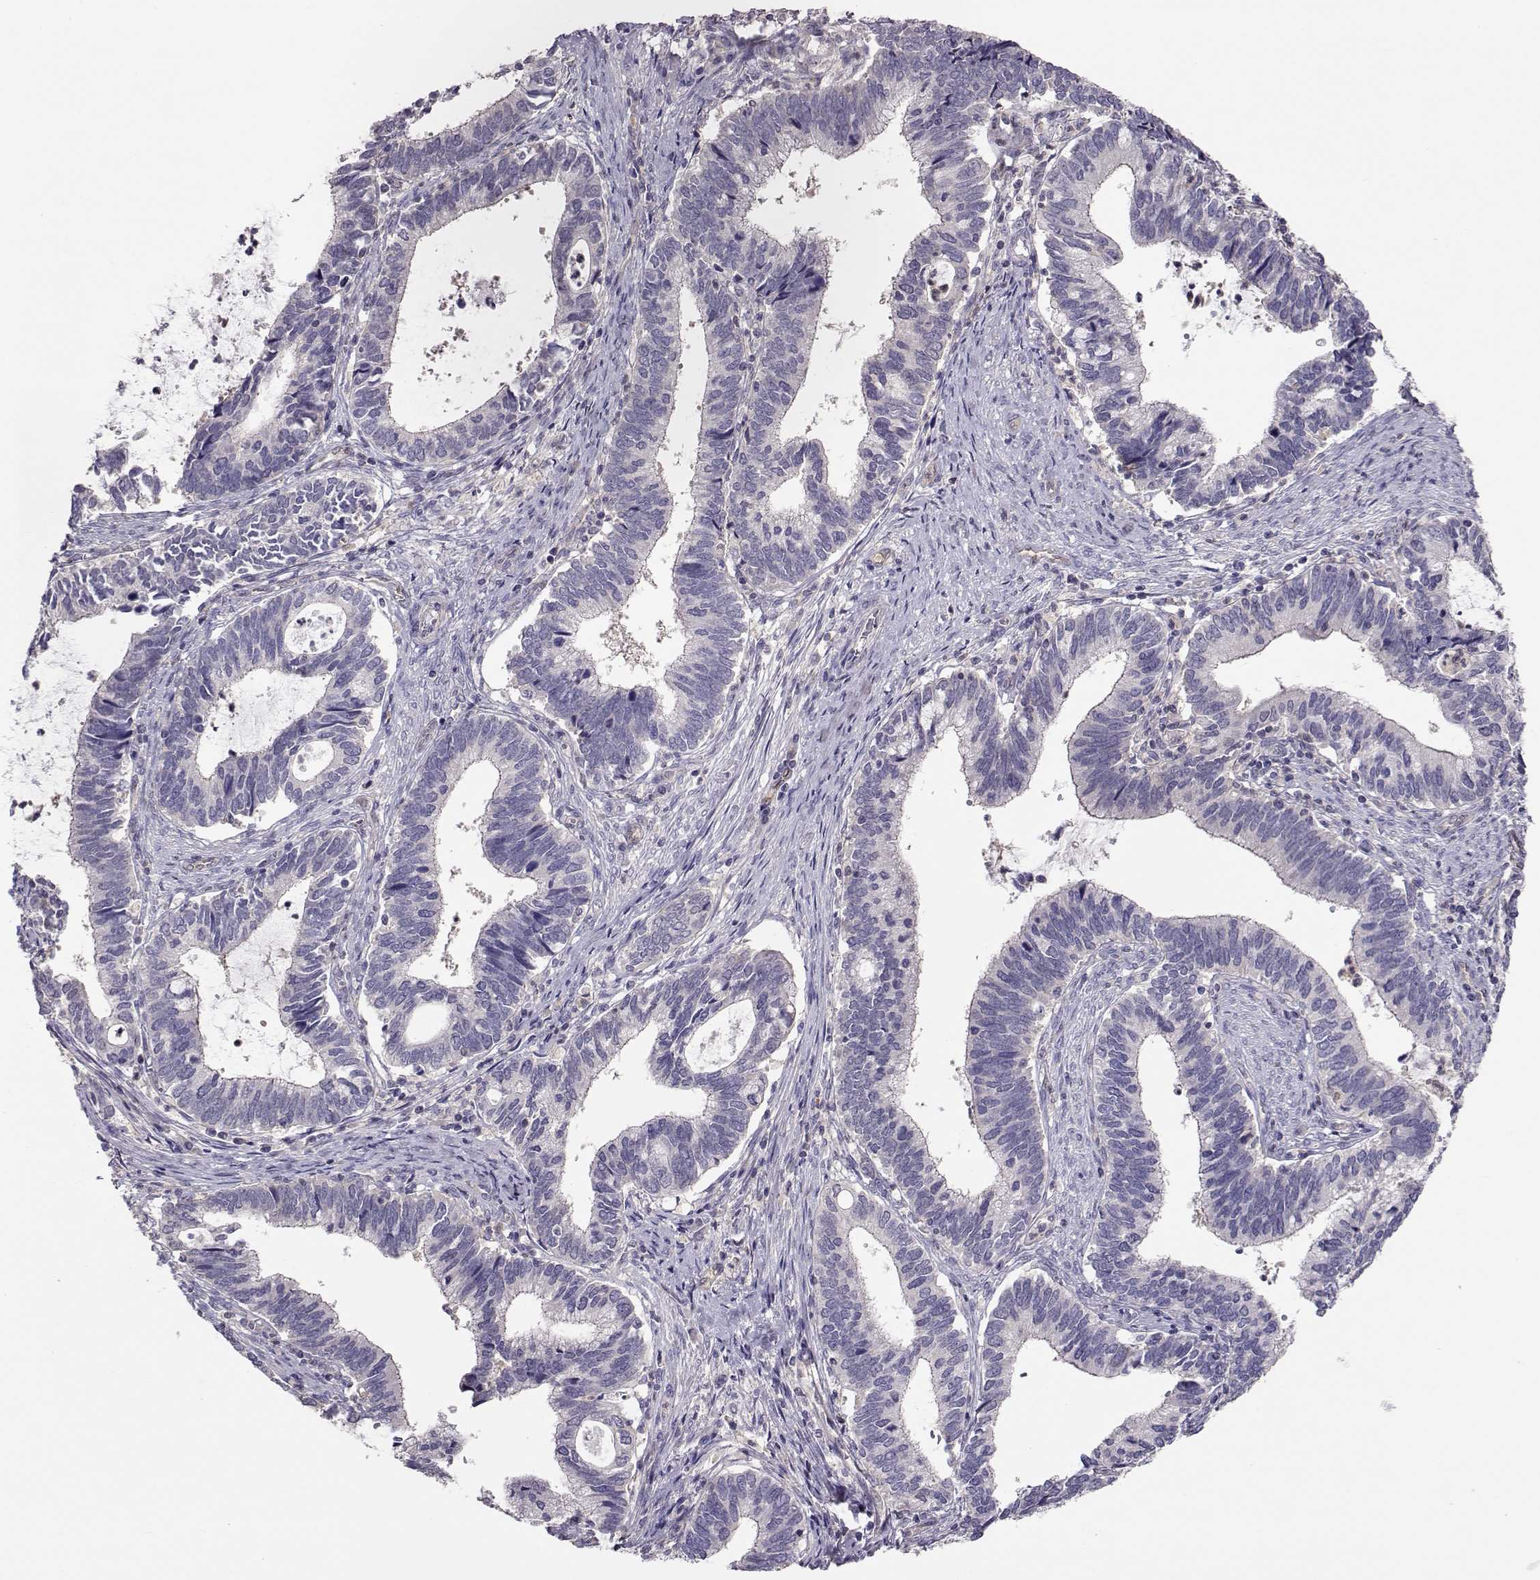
{"staining": {"intensity": "negative", "quantity": "none", "location": "none"}, "tissue": "cervical cancer", "cell_type": "Tumor cells", "image_type": "cancer", "snomed": [{"axis": "morphology", "description": "Adenocarcinoma, NOS"}, {"axis": "topography", "description": "Cervix"}], "caption": "This image is of cervical adenocarcinoma stained with IHC to label a protein in brown with the nuclei are counter-stained blue. There is no staining in tumor cells.", "gene": "NCAM2", "patient": {"sex": "female", "age": 42}}